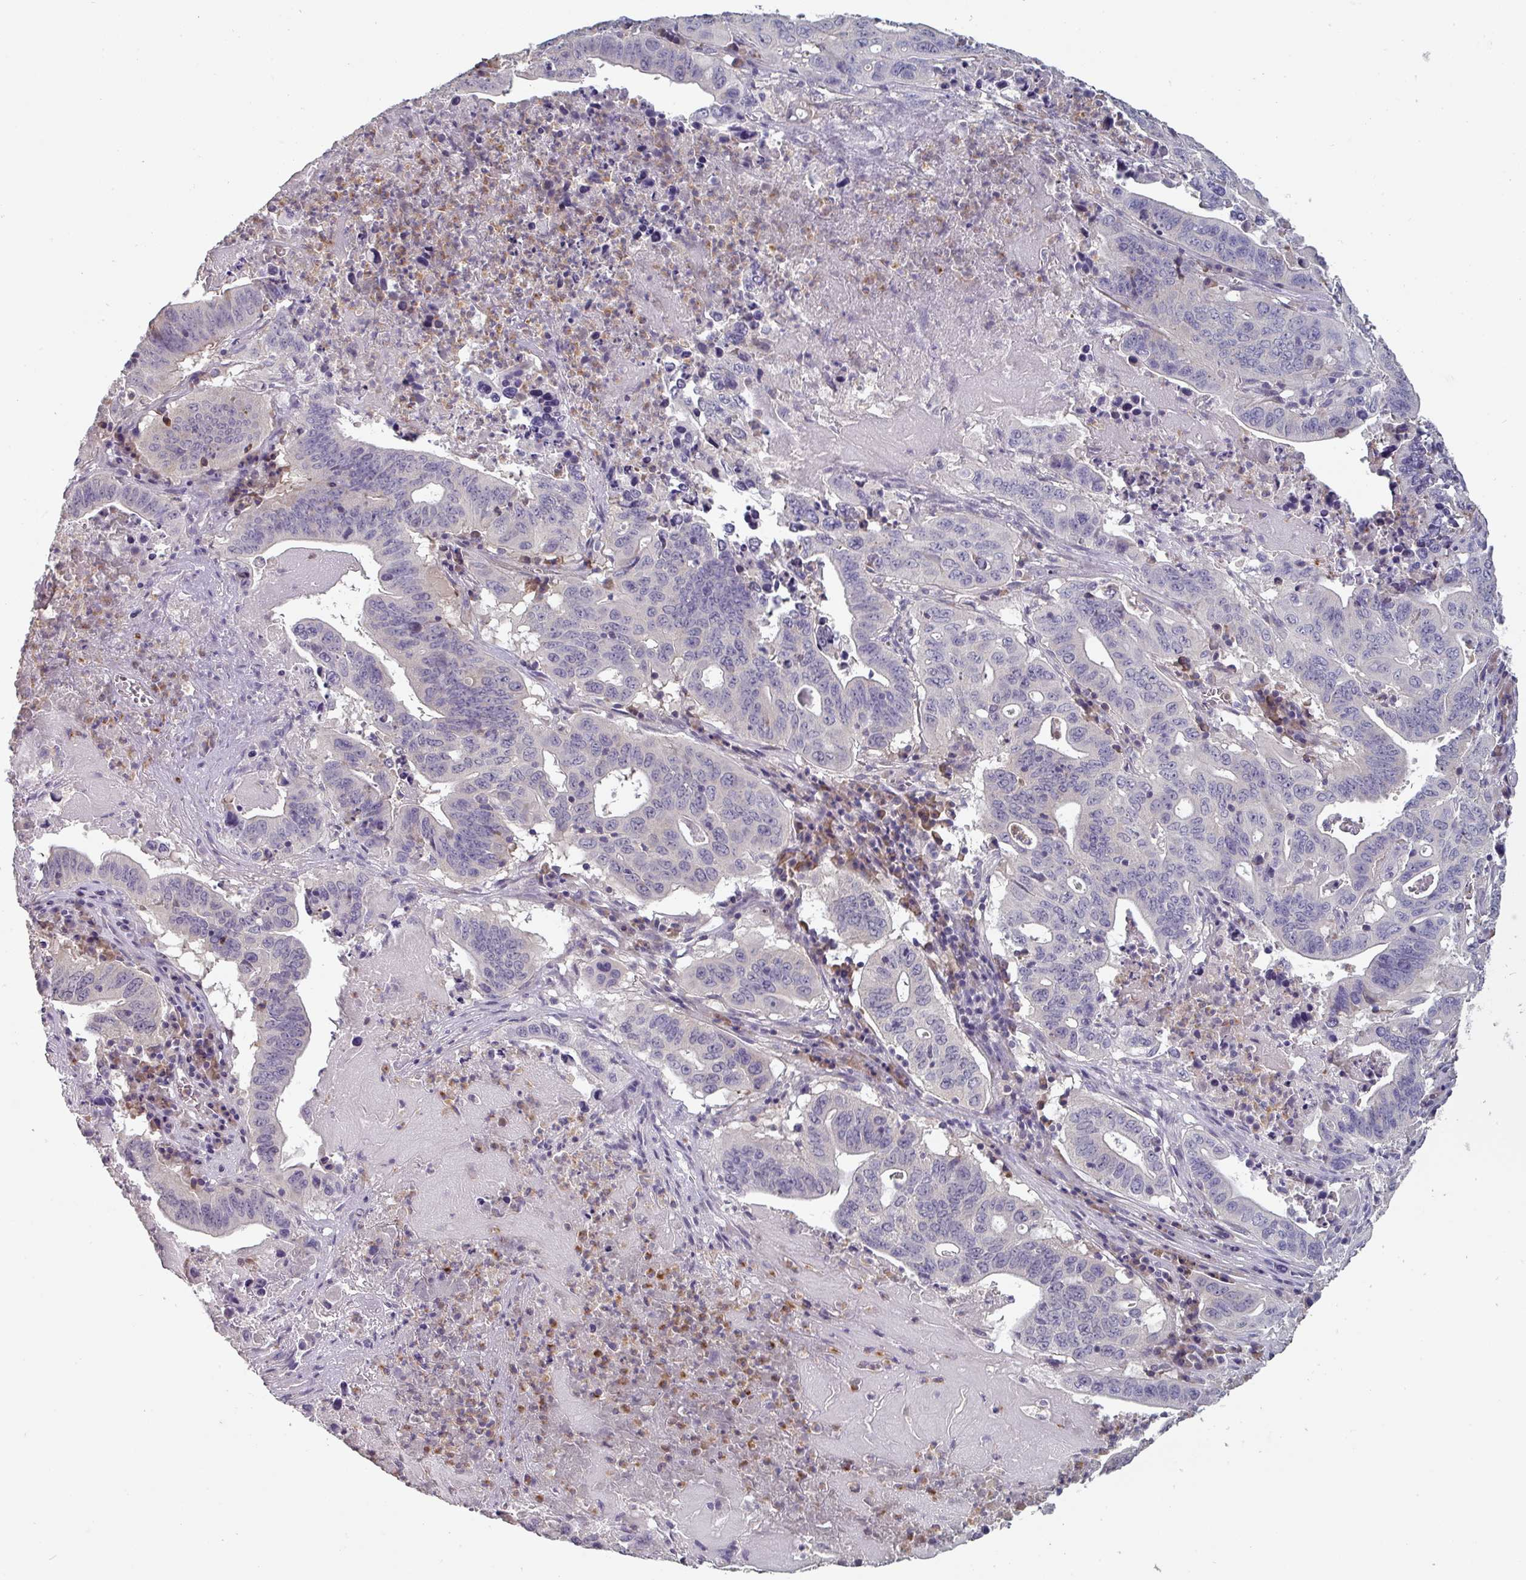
{"staining": {"intensity": "negative", "quantity": "none", "location": "none"}, "tissue": "lung cancer", "cell_type": "Tumor cells", "image_type": "cancer", "snomed": [{"axis": "morphology", "description": "Adenocarcinoma, NOS"}, {"axis": "topography", "description": "Lung"}], "caption": "Immunohistochemistry image of neoplastic tissue: human lung cancer stained with DAB shows no significant protein expression in tumor cells.", "gene": "PRAMEF8", "patient": {"sex": "female", "age": 60}}